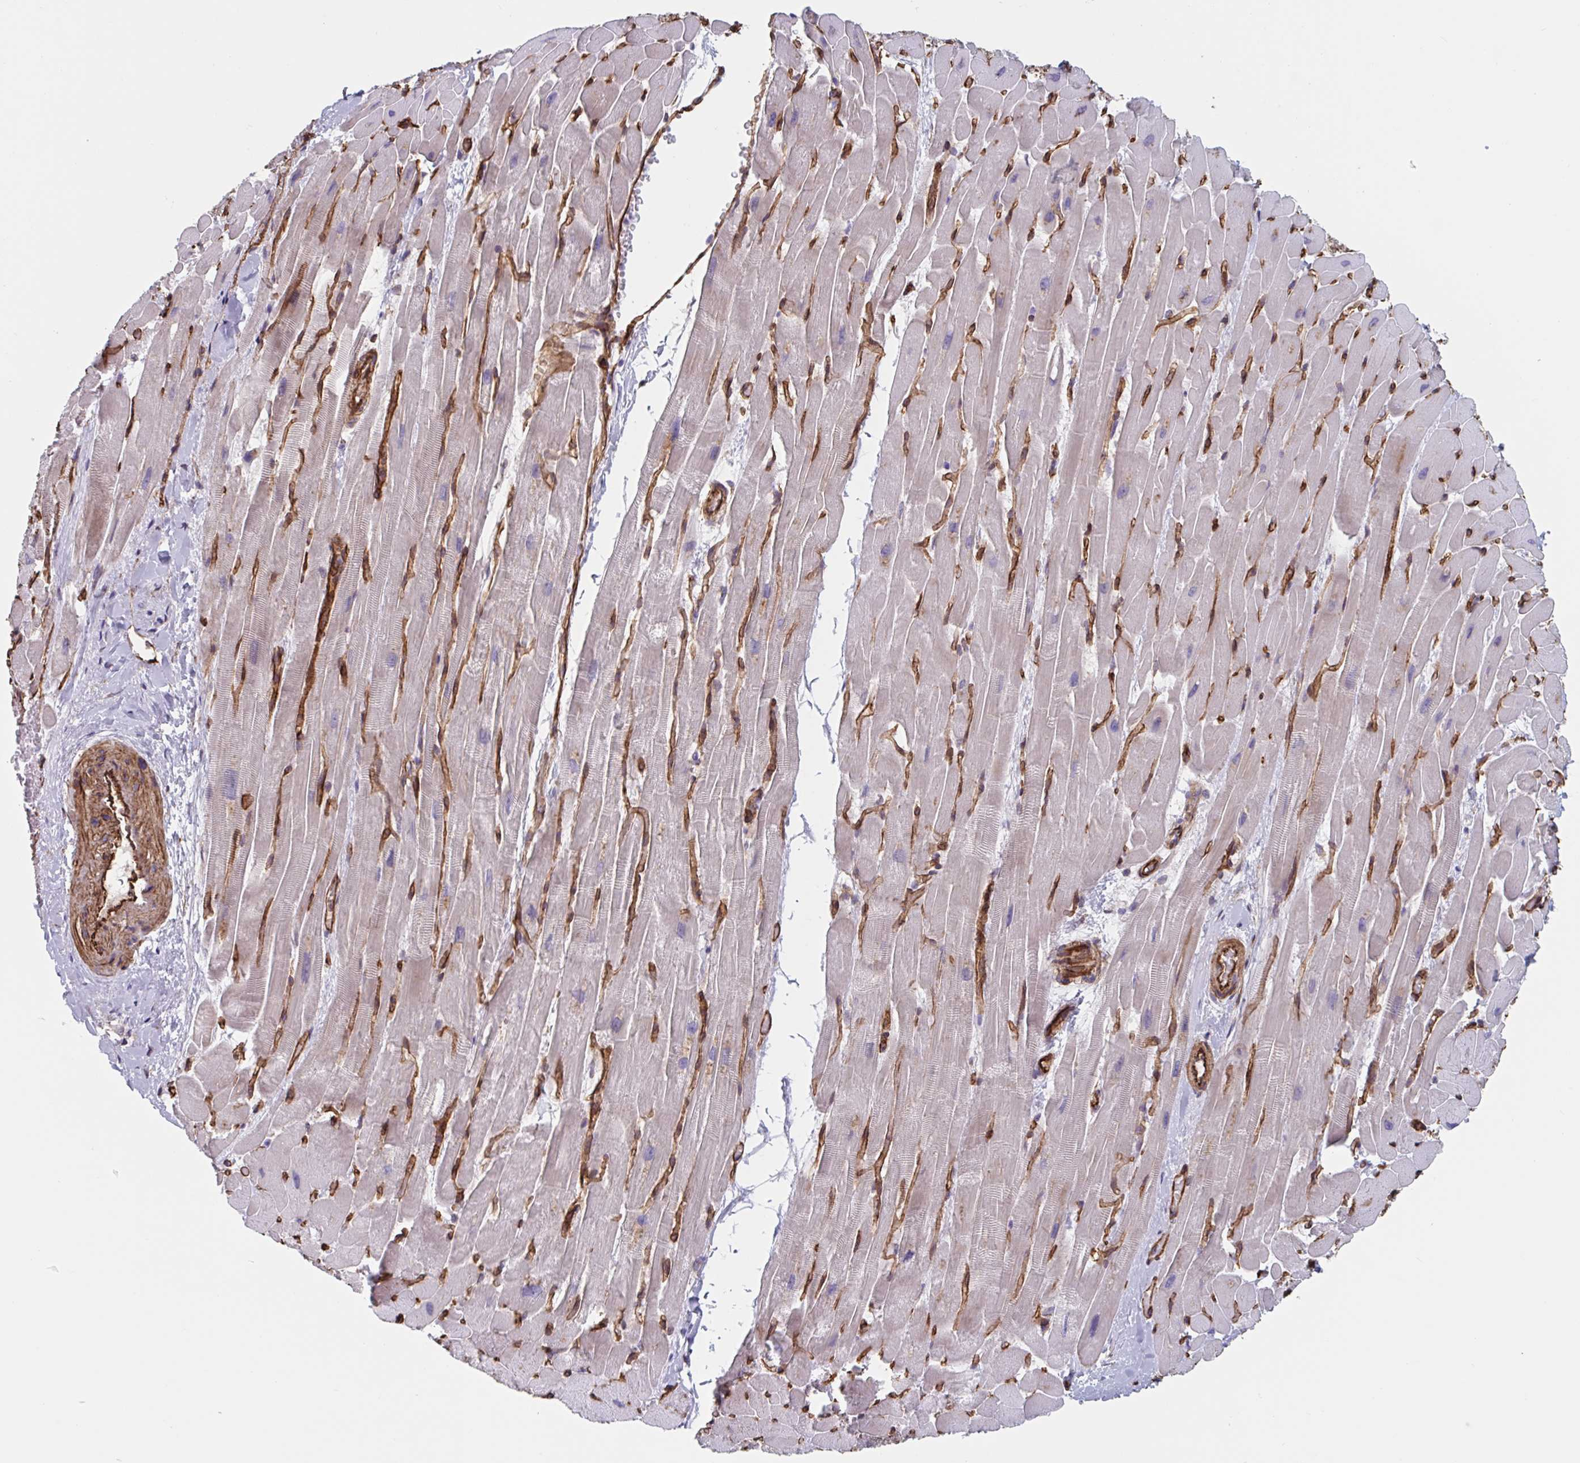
{"staining": {"intensity": "moderate", "quantity": "<25%", "location": "cytoplasmic/membranous"}, "tissue": "heart muscle", "cell_type": "Cardiomyocytes", "image_type": "normal", "snomed": [{"axis": "morphology", "description": "Normal tissue, NOS"}, {"axis": "topography", "description": "Heart"}], "caption": "This photomicrograph exhibits IHC staining of normal heart muscle, with low moderate cytoplasmic/membranous expression in about <25% of cardiomyocytes.", "gene": "CITED4", "patient": {"sex": "male", "age": 37}}